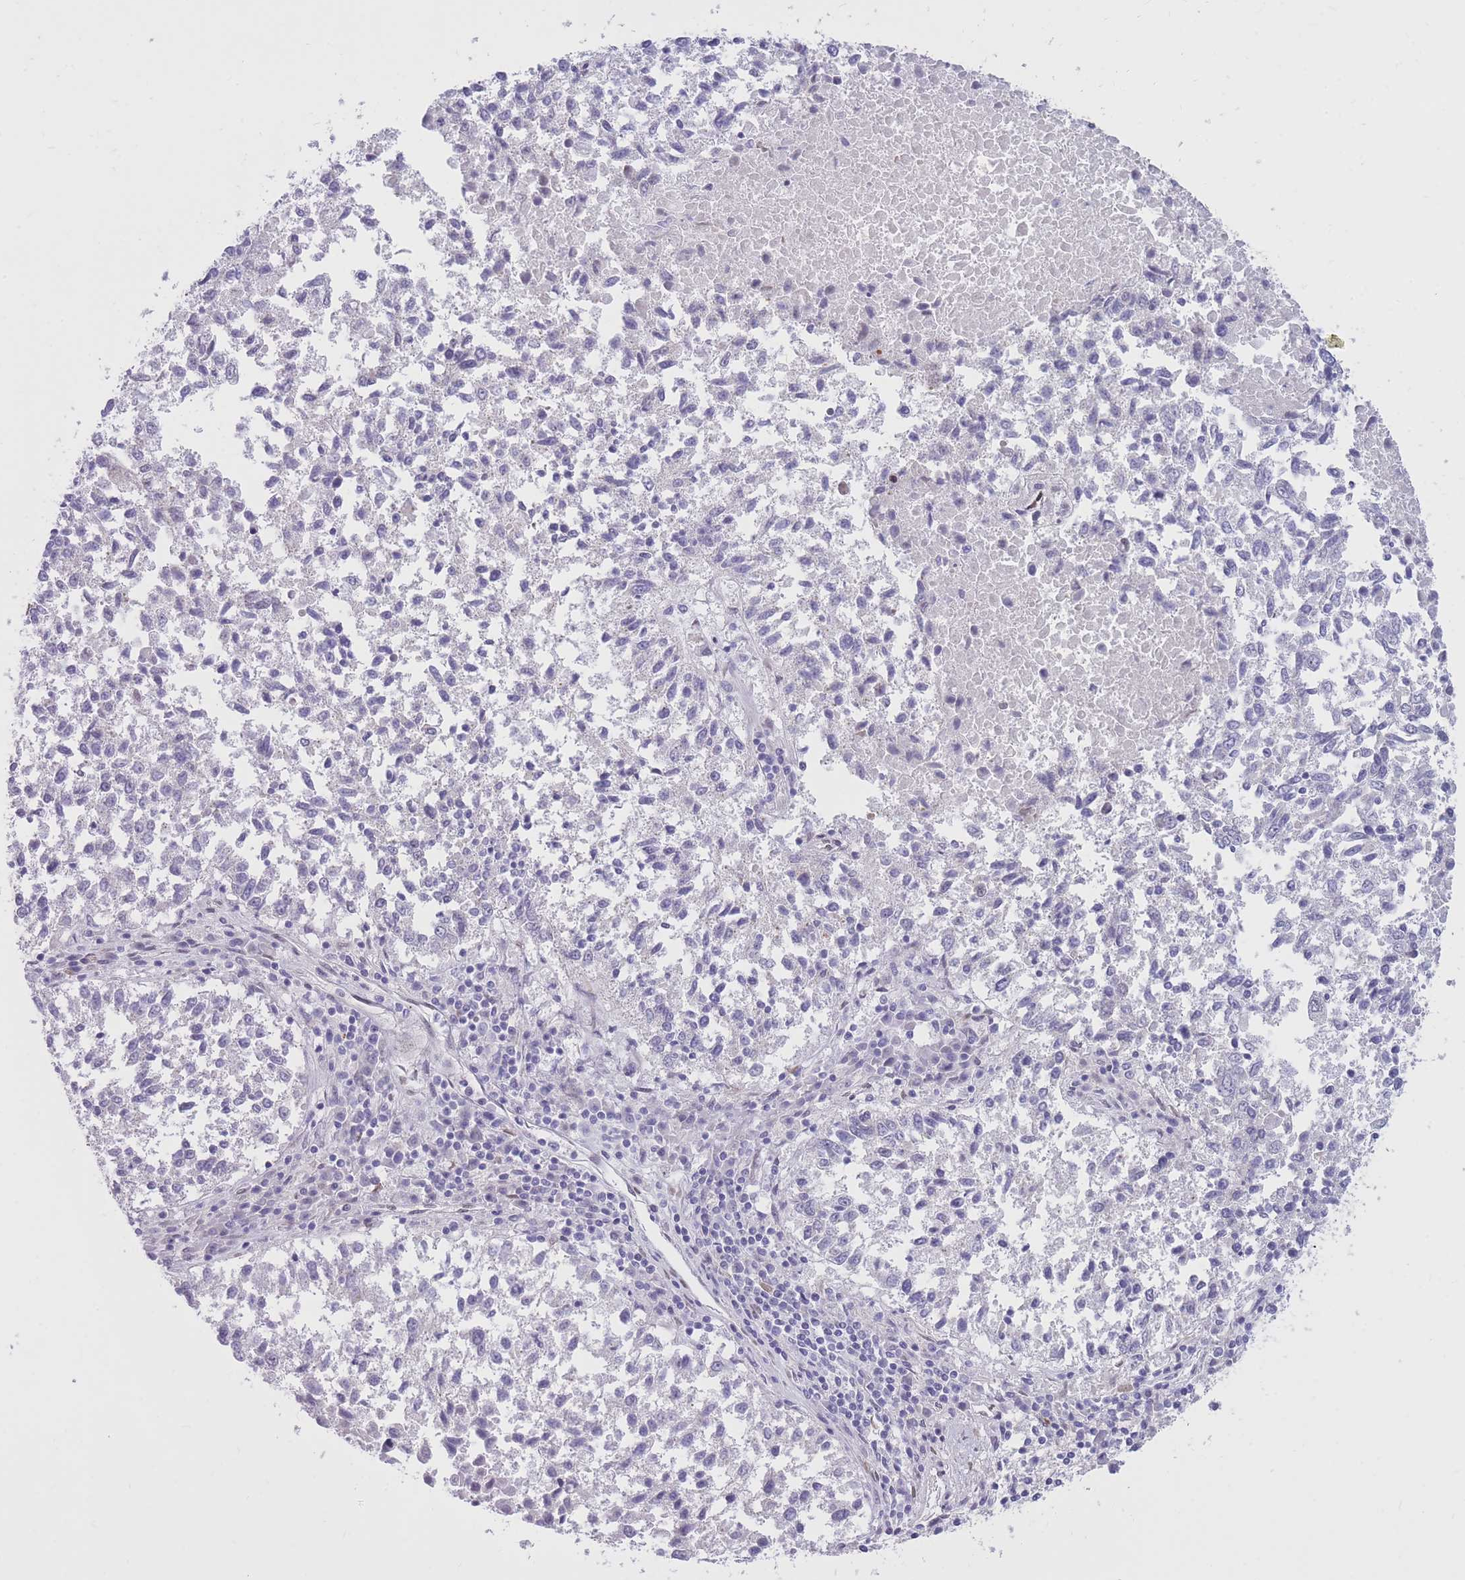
{"staining": {"intensity": "negative", "quantity": "none", "location": "none"}, "tissue": "lung cancer", "cell_type": "Tumor cells", "image_type": "cancer", "snomed": [{"axis": "morphology", "description": "Squamous cell carcinoma, NOS"}, {"axis": "topography", "description": "Lung"}], "caption": "Immunohistochemistry histopathology image of neoplastic tissue: human squamous cell carcinoma (lung) stained with DAB demonstrates no significant protein staining in tumor cells. (Brightfield microscopy of DAB immunohistochemistry at high magnification).", "gene": "HOOK2", "patient": {"sex": "male", "age": 73}}